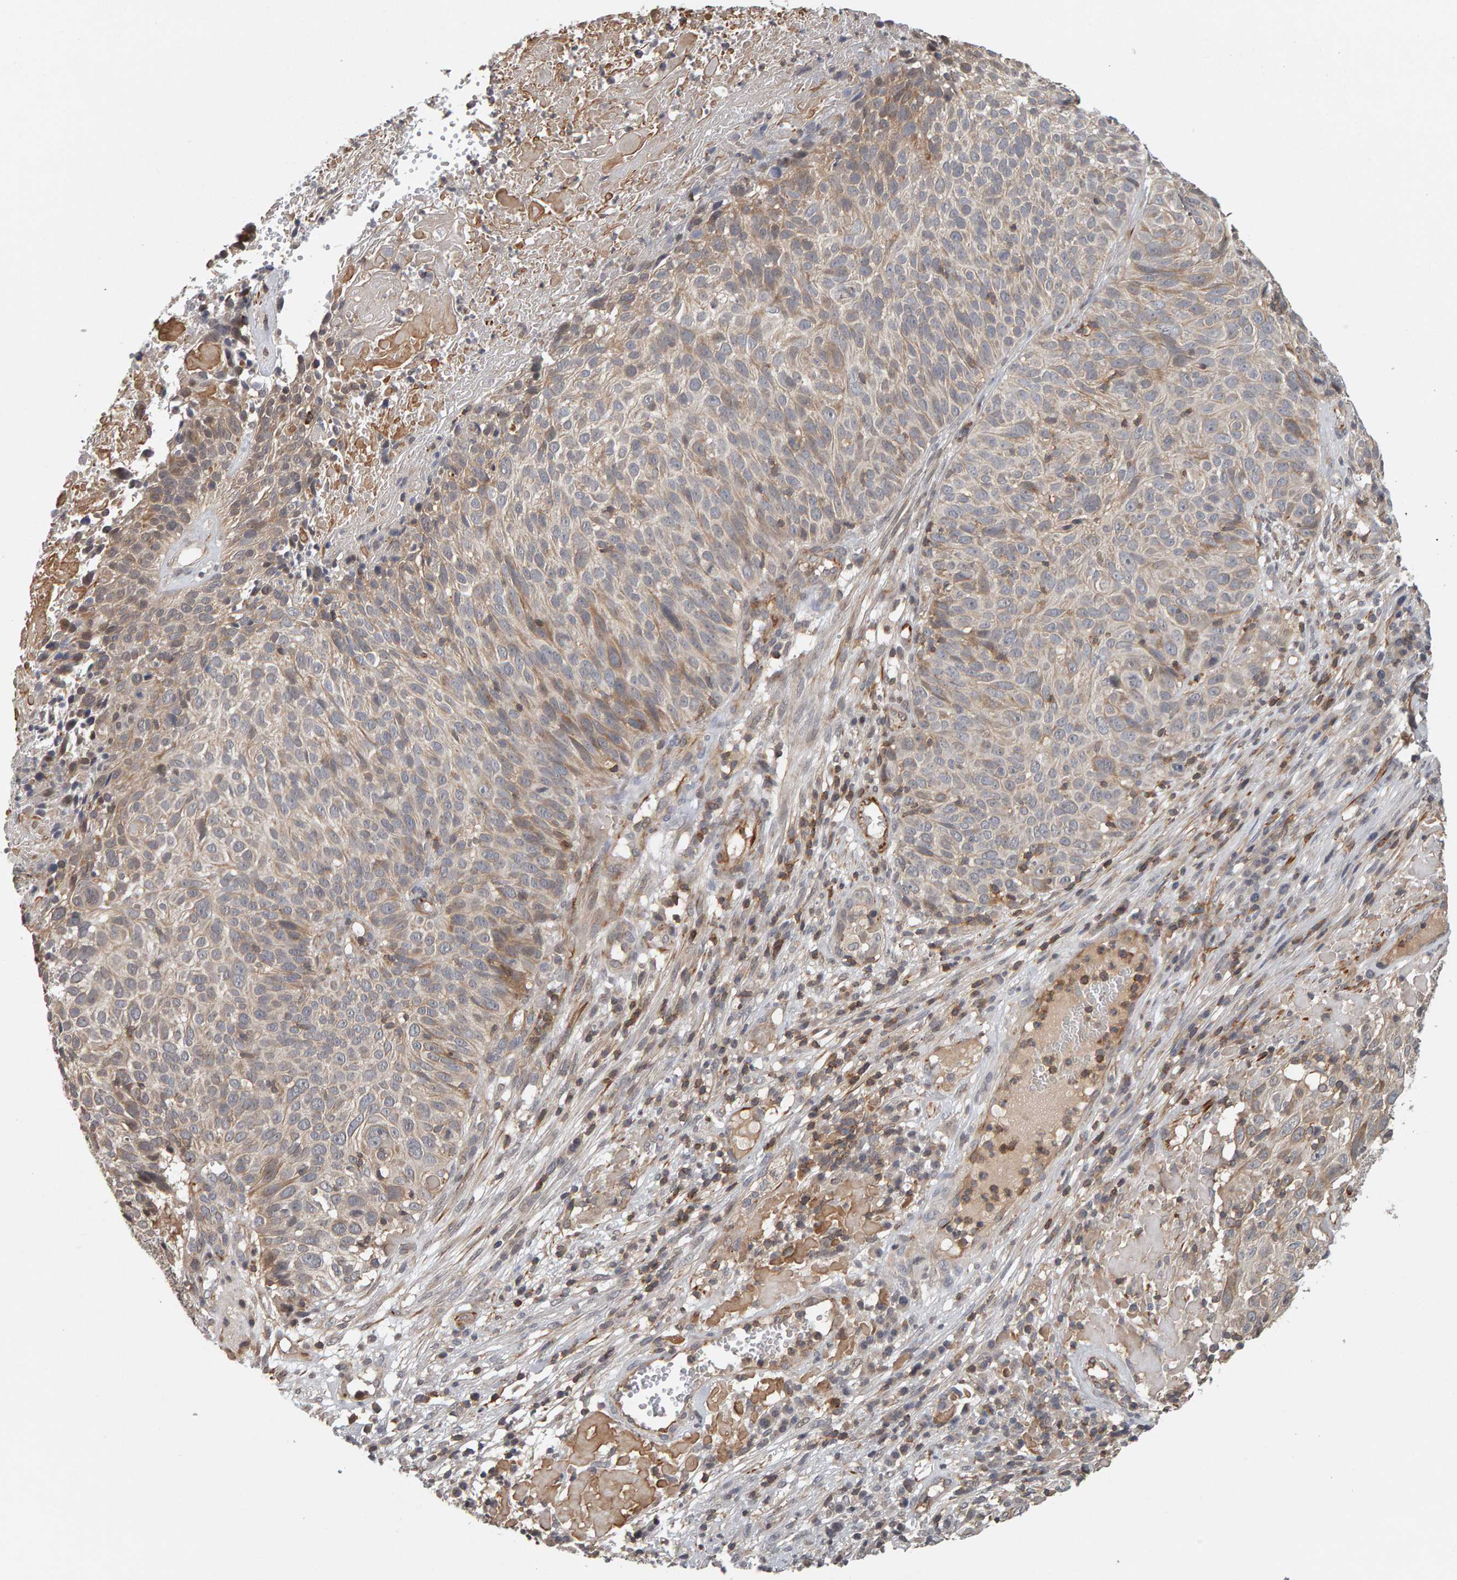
{"staining": {"intensity": "weak", "quantity": "<25%", "location": "cytoplasmic/membranous"}, "tissue": "cervical cancer", "cell_type": "Tumor cells", "image_type": "cancer", "snomed": [{"axis": "morphology", "description": "Squamous cell carcinoma, NOS"}, {"axis": "topography", "description": "Cervix"}], "caption": "Protein analysis of cervical cancer displays no significant expression in tumor cells.", "gene": "TEFM", "patient": {"sex": "female", "age": 74}}